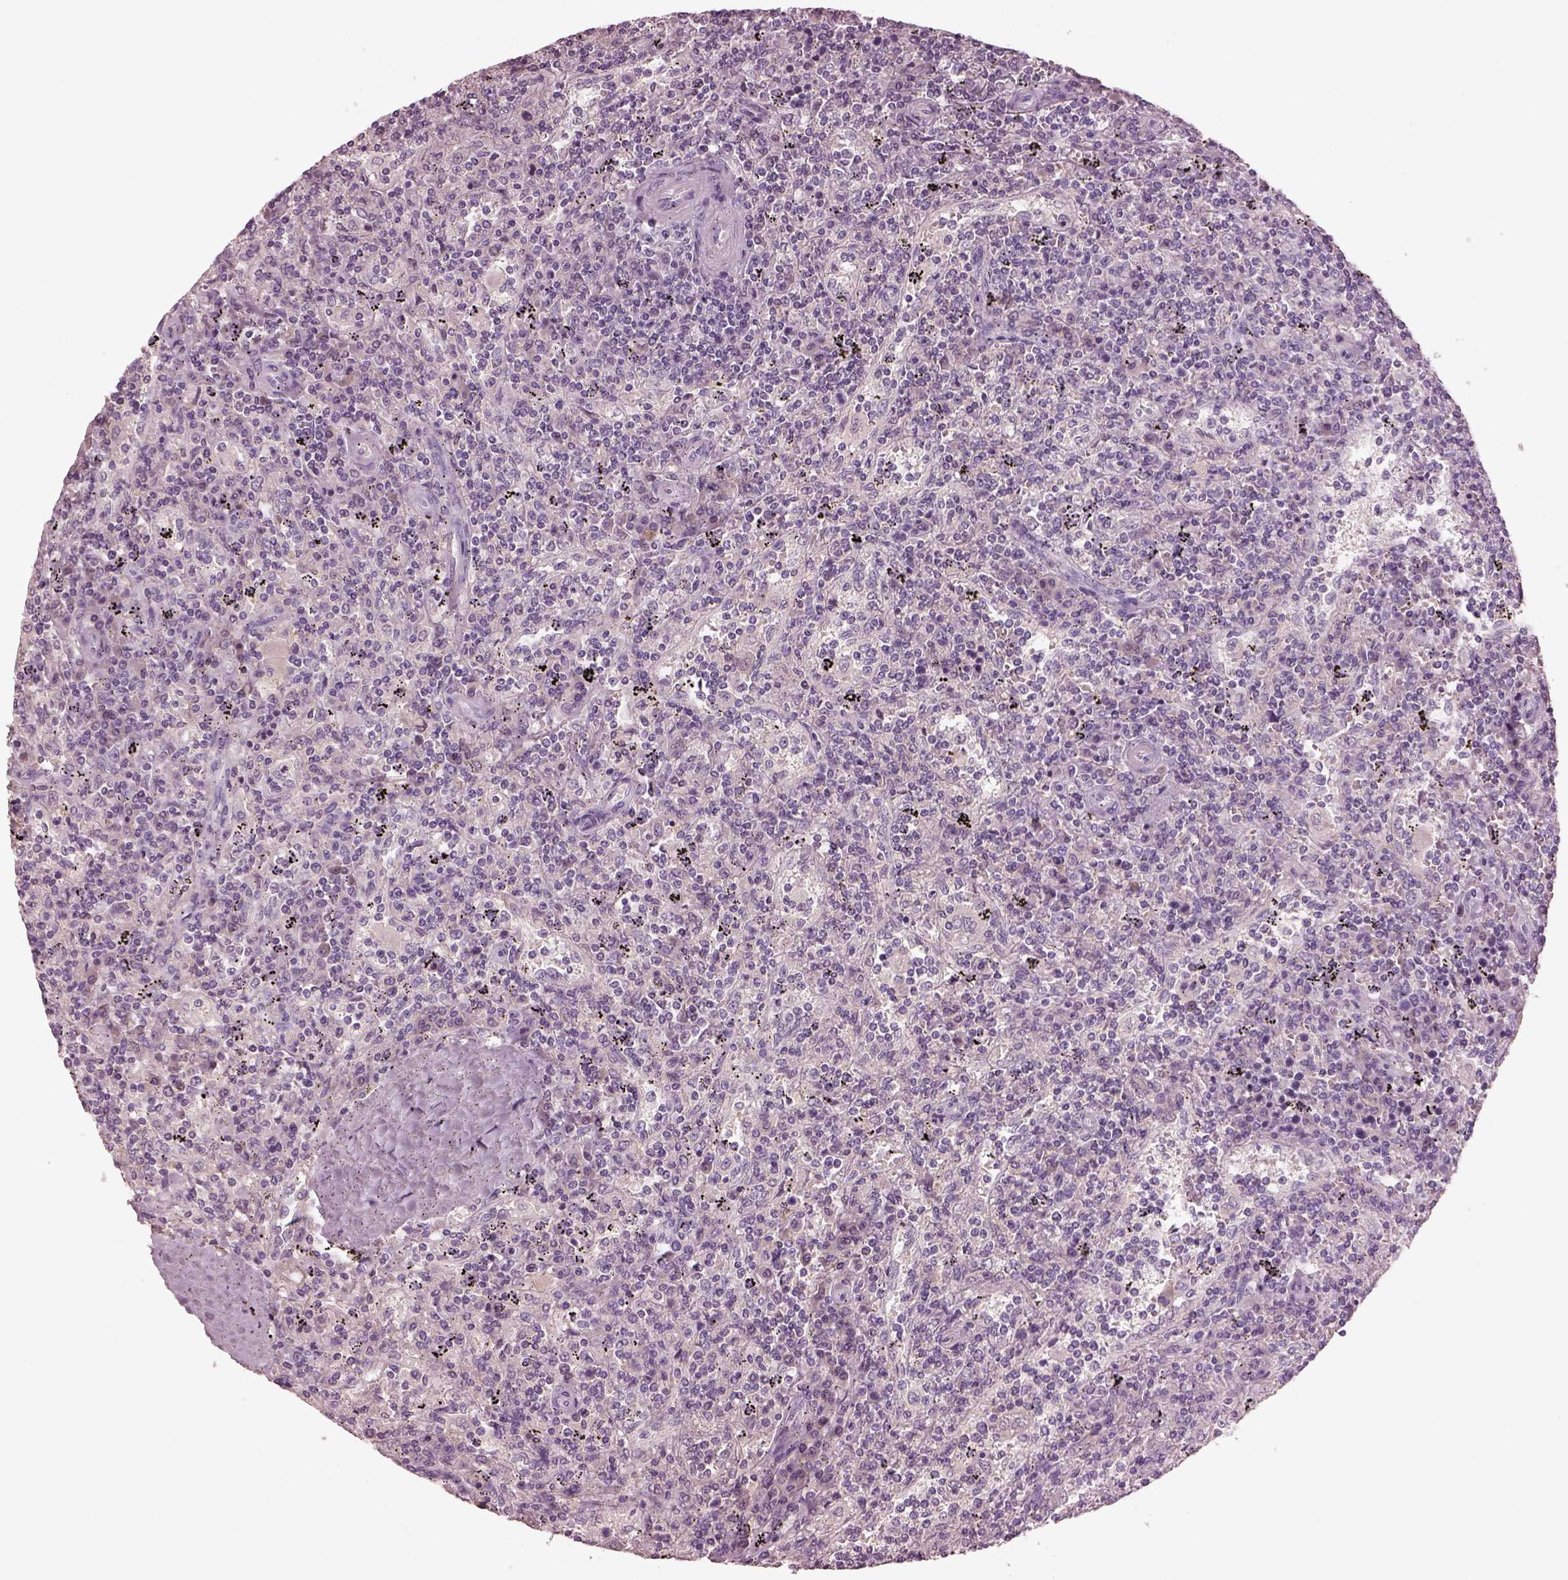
{"staining": {"intensity": "negative", "quantity": "none", "location": "none"}, "tissue": "lymphoma", "cell_type": "Tumor cells", "image_type": "cancer", "snomed": [{"axis": "morphology", "description": "Malignant lymphoma, non-Hodgkin's type, Low grade"}, {"axis": "topography", "description": "Spleen"}], "caption": "Tumor cells are negative for protein expression in human low-grade malignant lymphoma, non-Hodgkin's type.", "gene": "PACRG", "patient": {"sex": "male", "age": 62}}